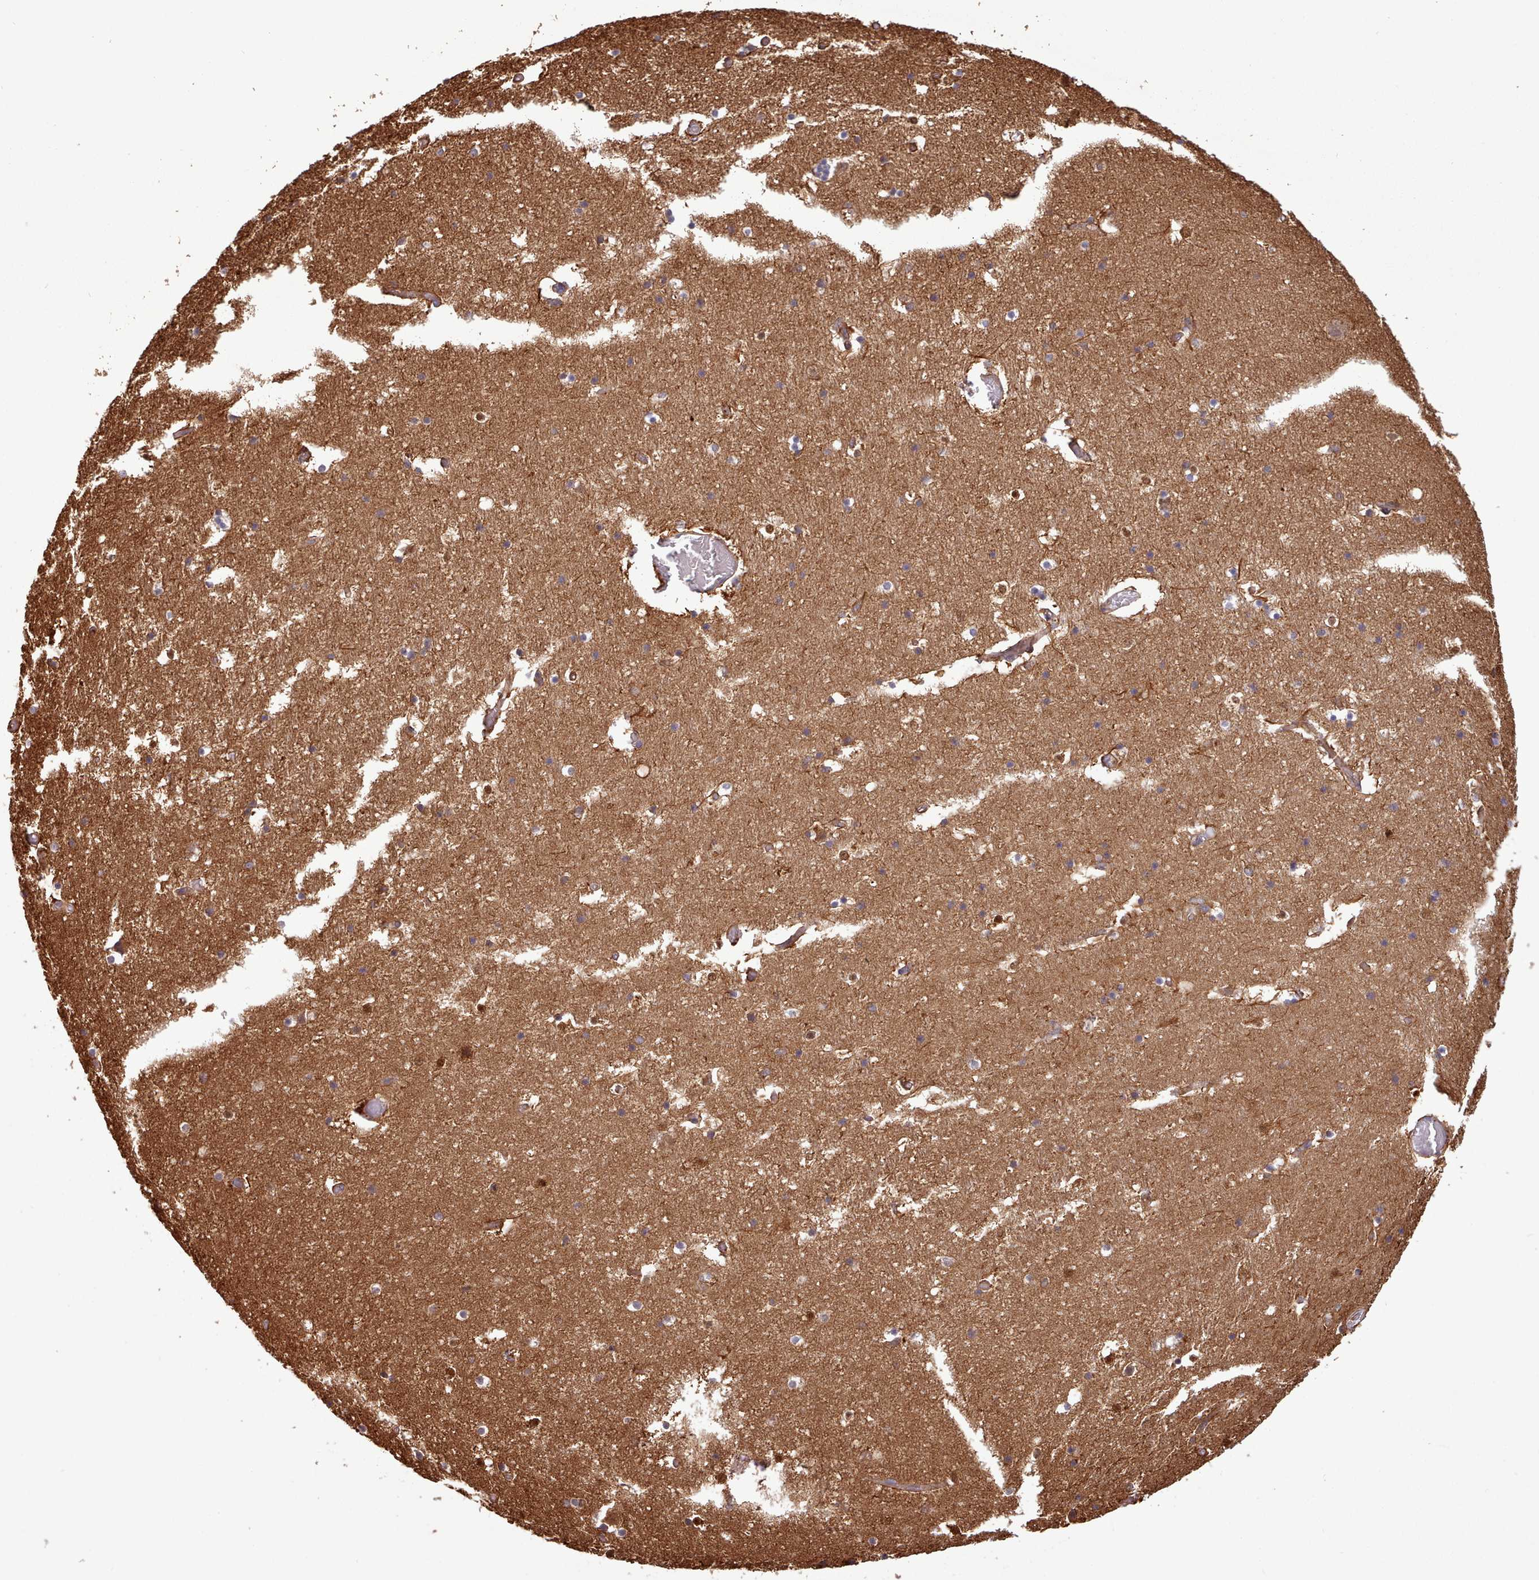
{"staining": {"intensity": "moderate", "quantity": "<25%", "location": "cytoplasmic/membranous"}, "tissue": "hippocampus", "cell_type": "Glial cells", "image_type": "normal", "snomed": [{"axis": "morphology", "description": "Normal tissue, NOS"}, {"axis": "topography", "description": "Hippocampus"}], "caption": "The image shows immunohistochemical staining of normal hippocampus. There is moderate cytoplasmic/membranous expression is present in about <25% of glial cells.", "gene": "SLC4A9", "patient": {"sex": "female", "age": 52}}